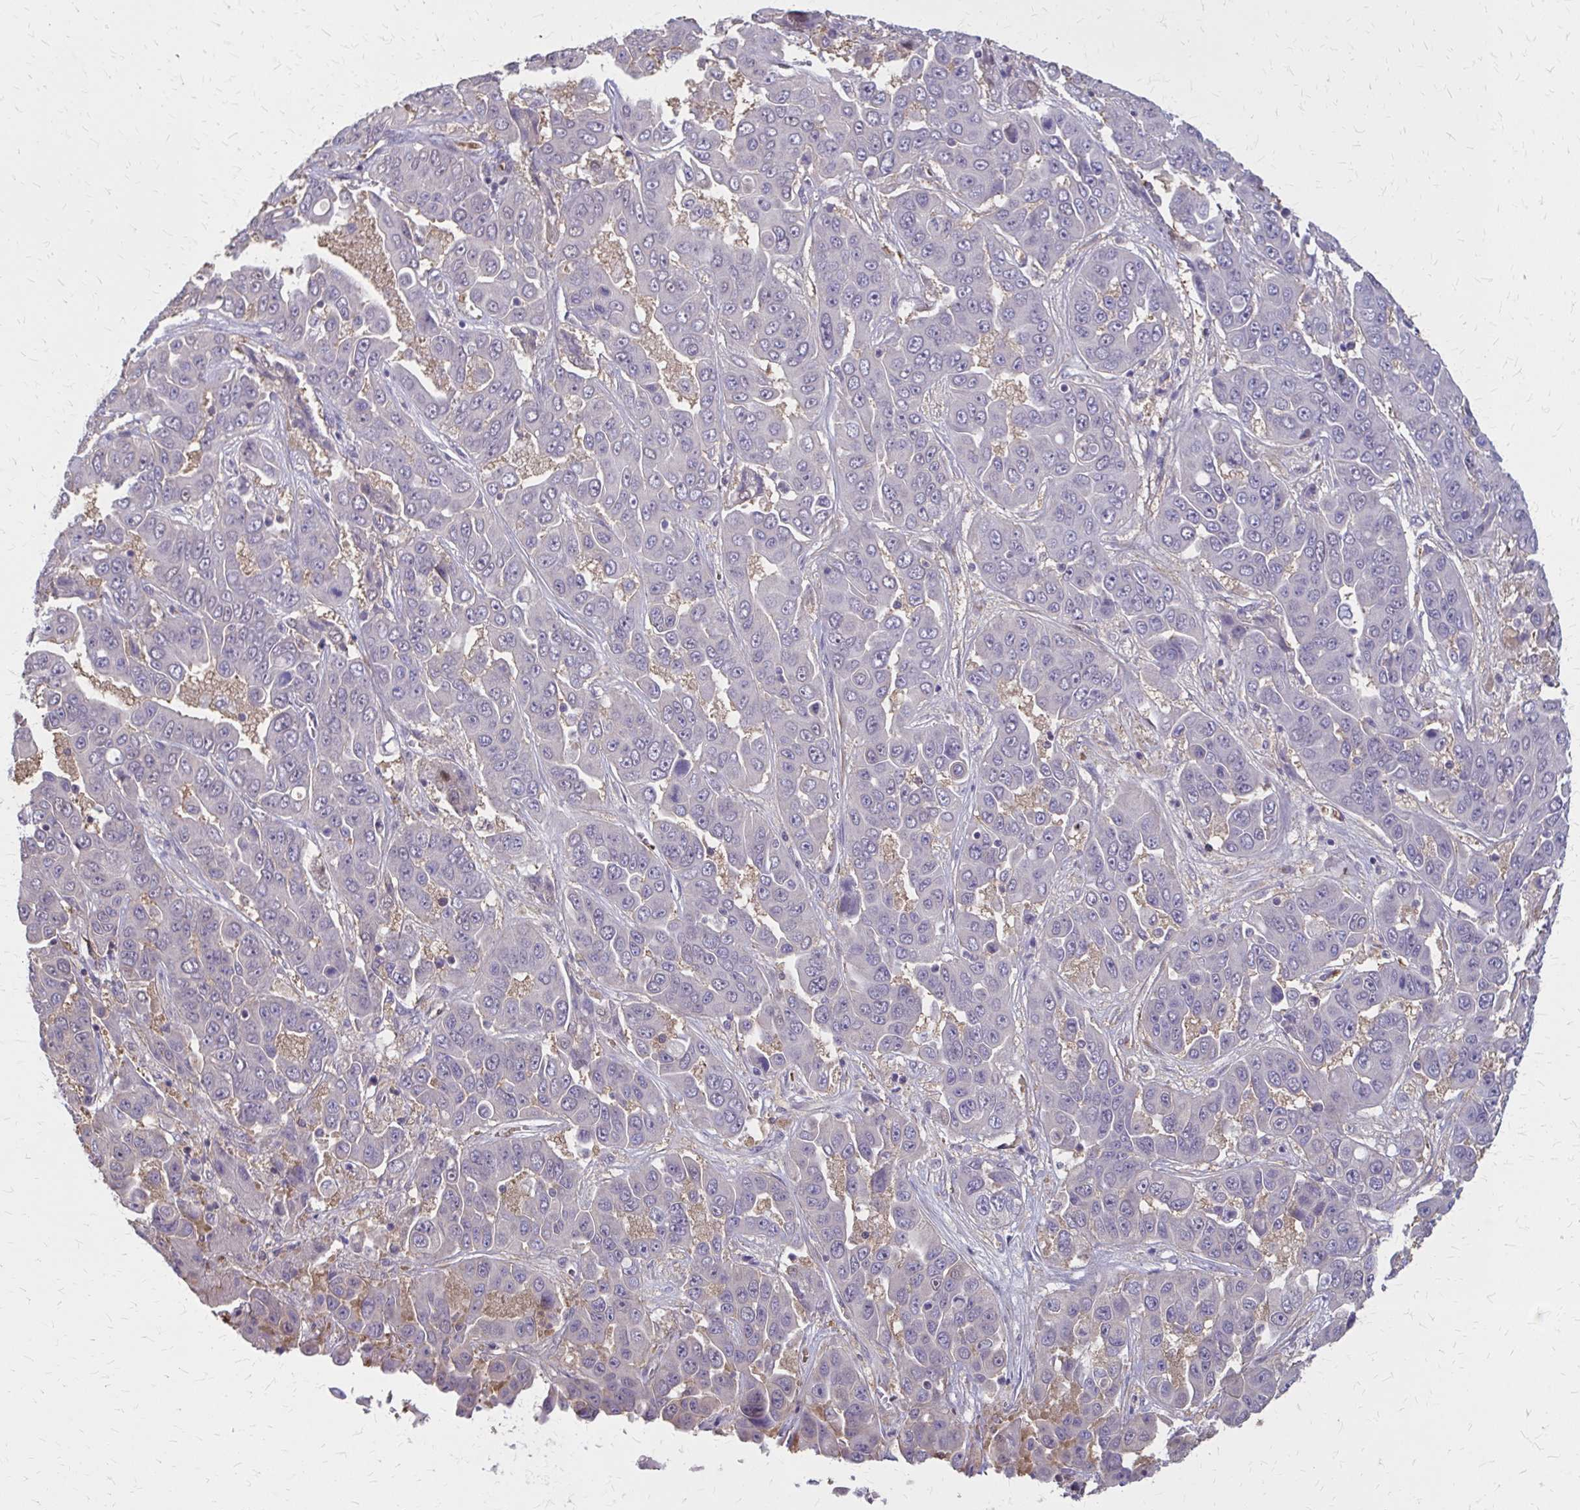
{"staining": {"intensity": "negative", "quantity": "none", "location": "none"}, "tissue": "liver cancer", "cell_type": "Tumor cells", "image_type": "cancer", "snomed": [{"axis": "morphology", "description": "Cholangiocarcinoma"}, {"axis": "topography", "description": "Liver"}], "caption": "Micrograph shows no significant protein positivity in tumor cells of liver cancer (cholangiocarcinoma). (Immunohistochemistry (ihc), brightfield microscopy, high magnification).", "gene": "IFI44L", "patient": {"sex": "female", "age": 52}}